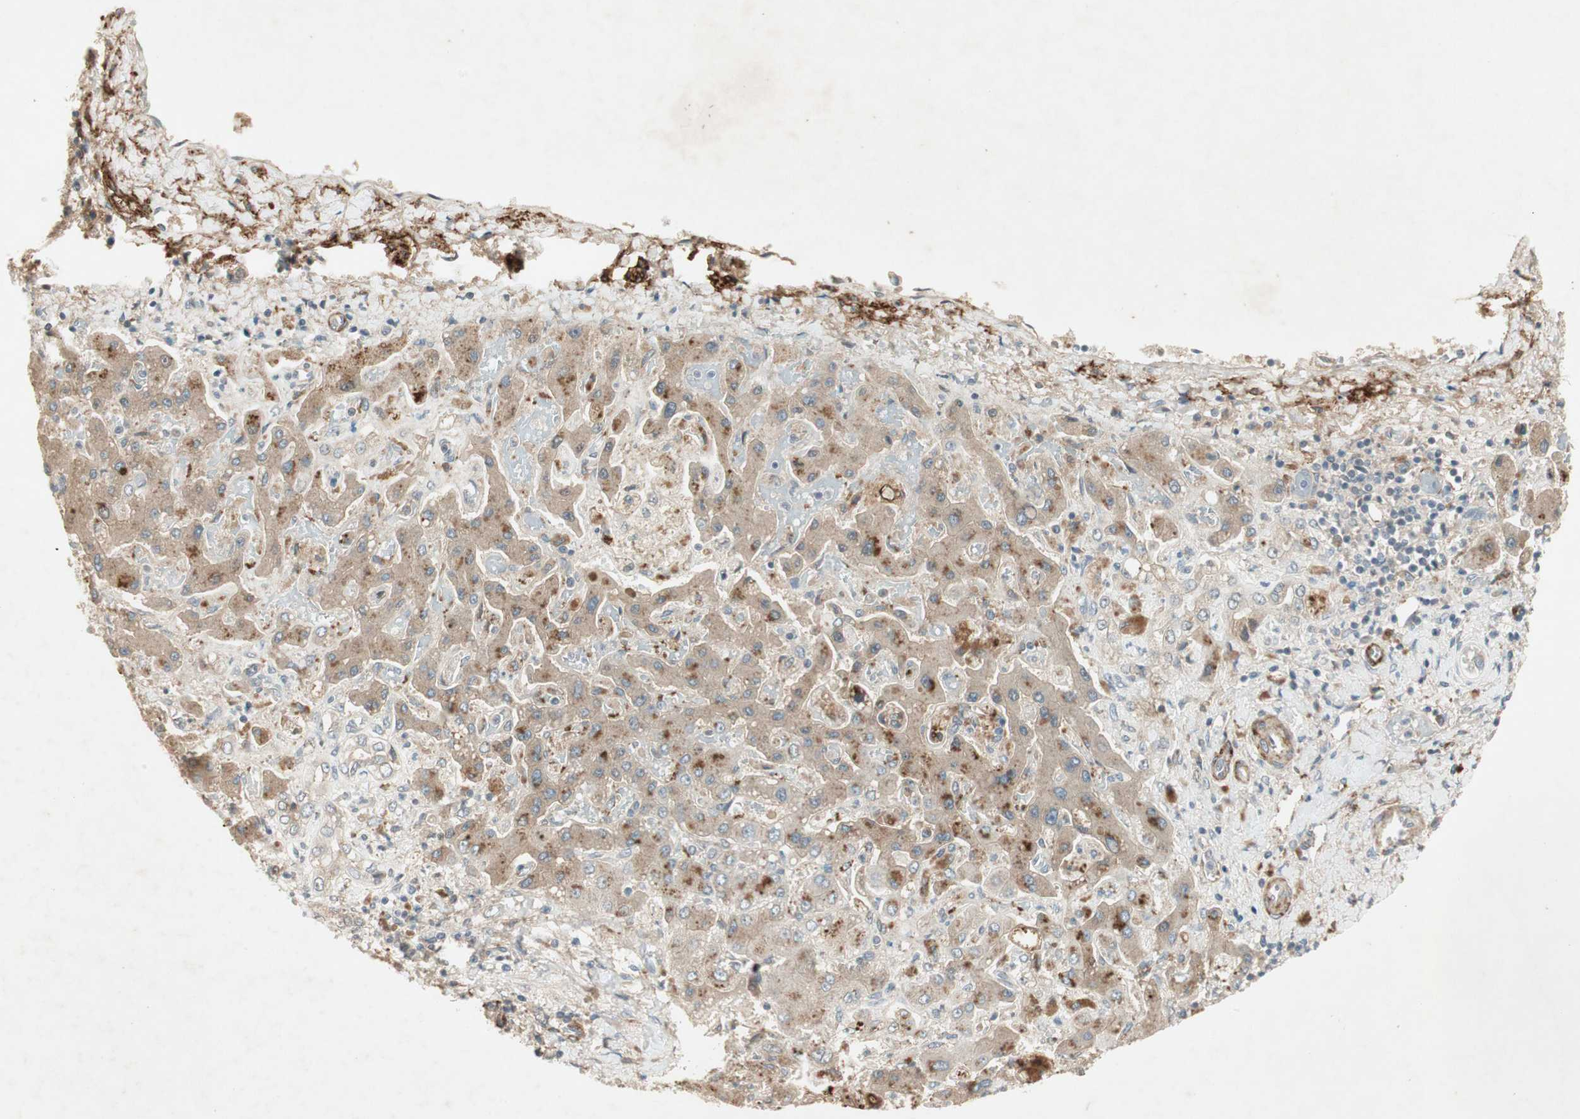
{"staining": {"intensity": "negative", "quantity": "none", "location": "none"}, "tissue": "liver cancer", "cell_type": "Tumor cells", "image_type": "cancer", "snomed": [{"axis": "morphology", "description": "Cholangiocarcinoma"}, {"axis": "topography", "description": "Liver"}], "caption": "DAB (3,3'-diaminobenzidine) immunohistochemical staining of liver cholangiocarcinoma reveals no significant expression in tumor cells.", "gene": "RNGTT", "patient": {"sex": "male", "age": 50}}